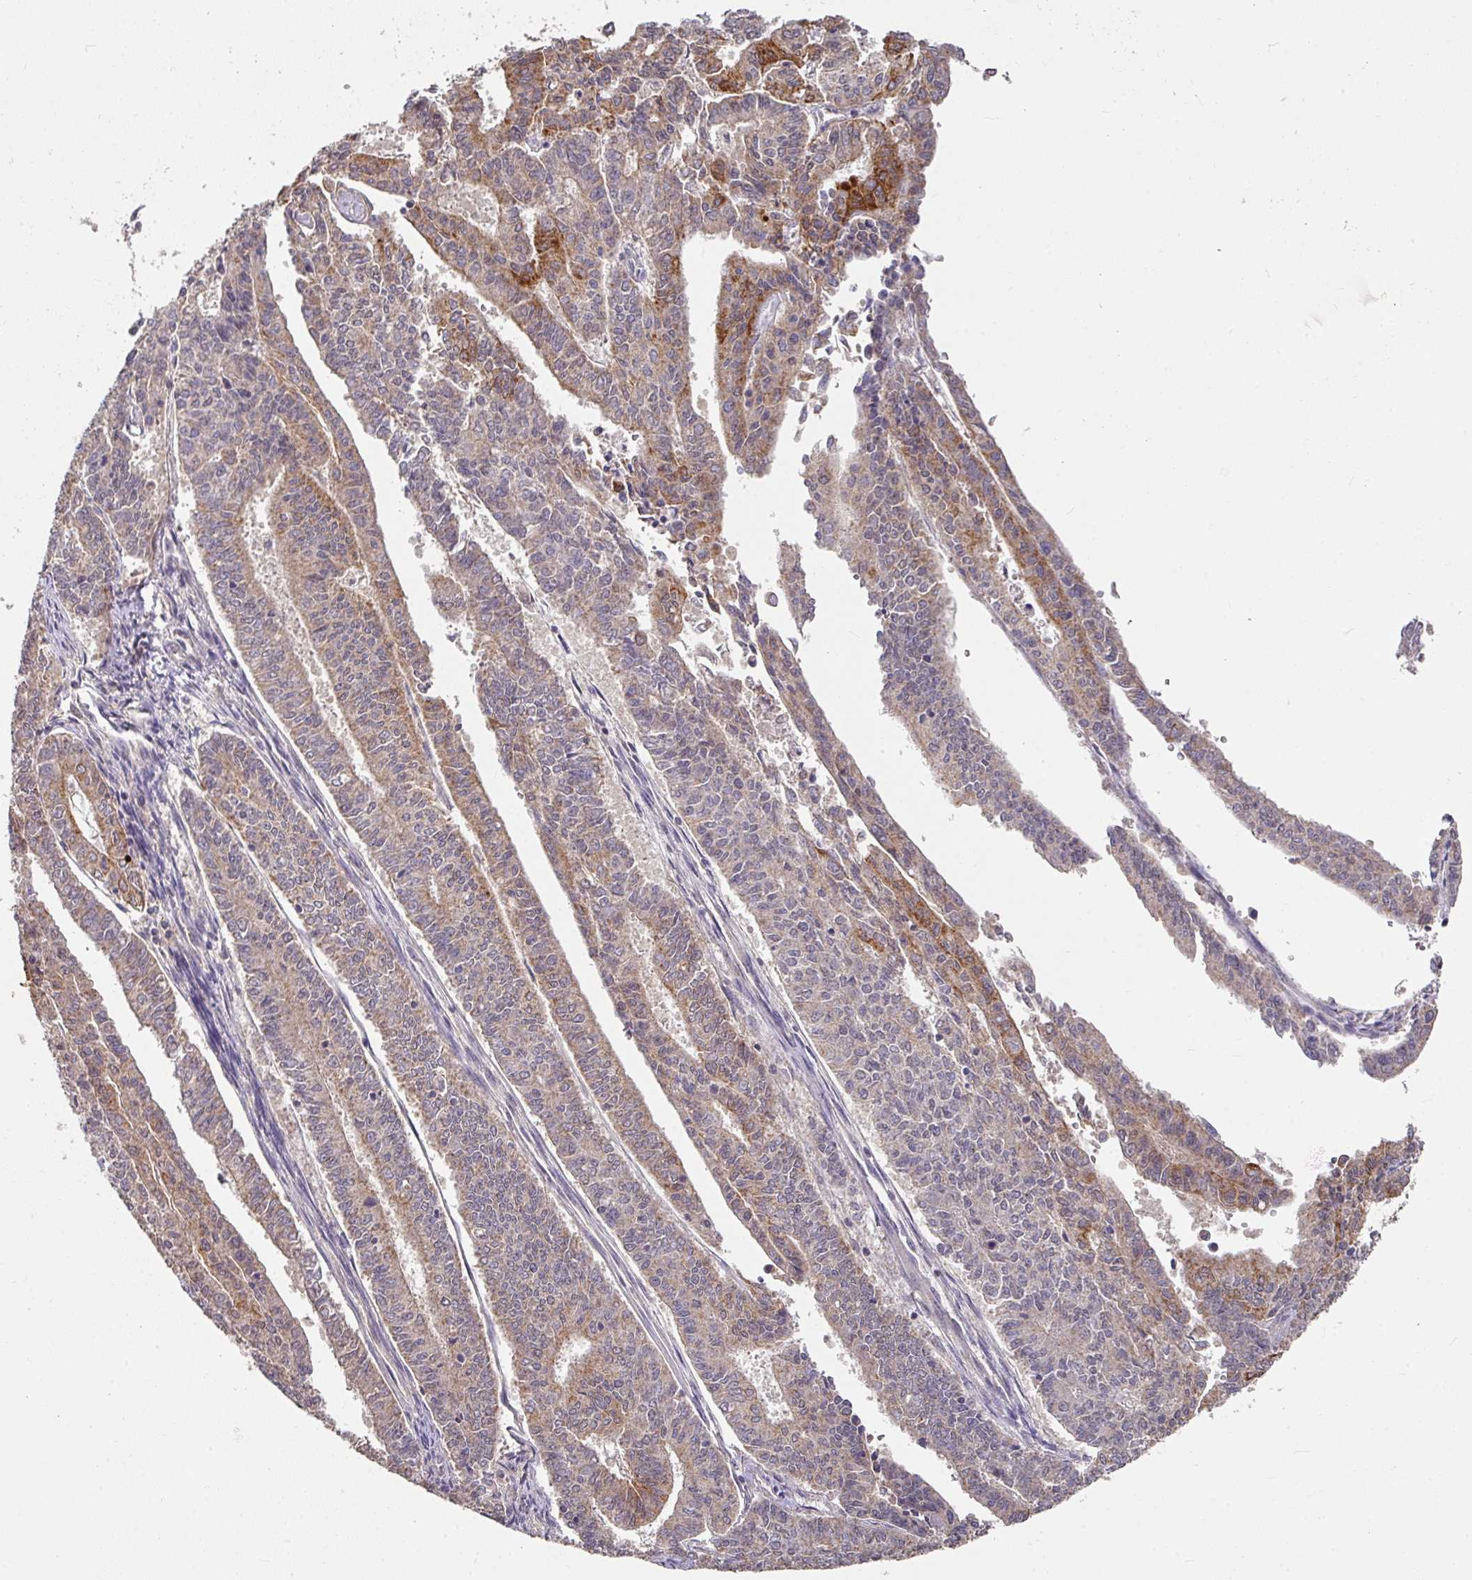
{"staining": {"intensity": "moderate", "quantity": "<25%", "location": "cytoplasmic/membranous"}, "tissue": "endometrial cancer", "cell_type": "Tumor cells", "image_type": "cancer", "snomed": [{"axis": "morphology", "description": "Adenocarcinoma, NOS"}, {"axis": "topography", "description": "Endometrium"}], "caption": "A brown stain highlights moderate cytoplasmic/membranous staining of a protein in human endometrial cancer tumor cells.", "gene": "EXTL3", "patient": {"sex": "female", "age": 59}}